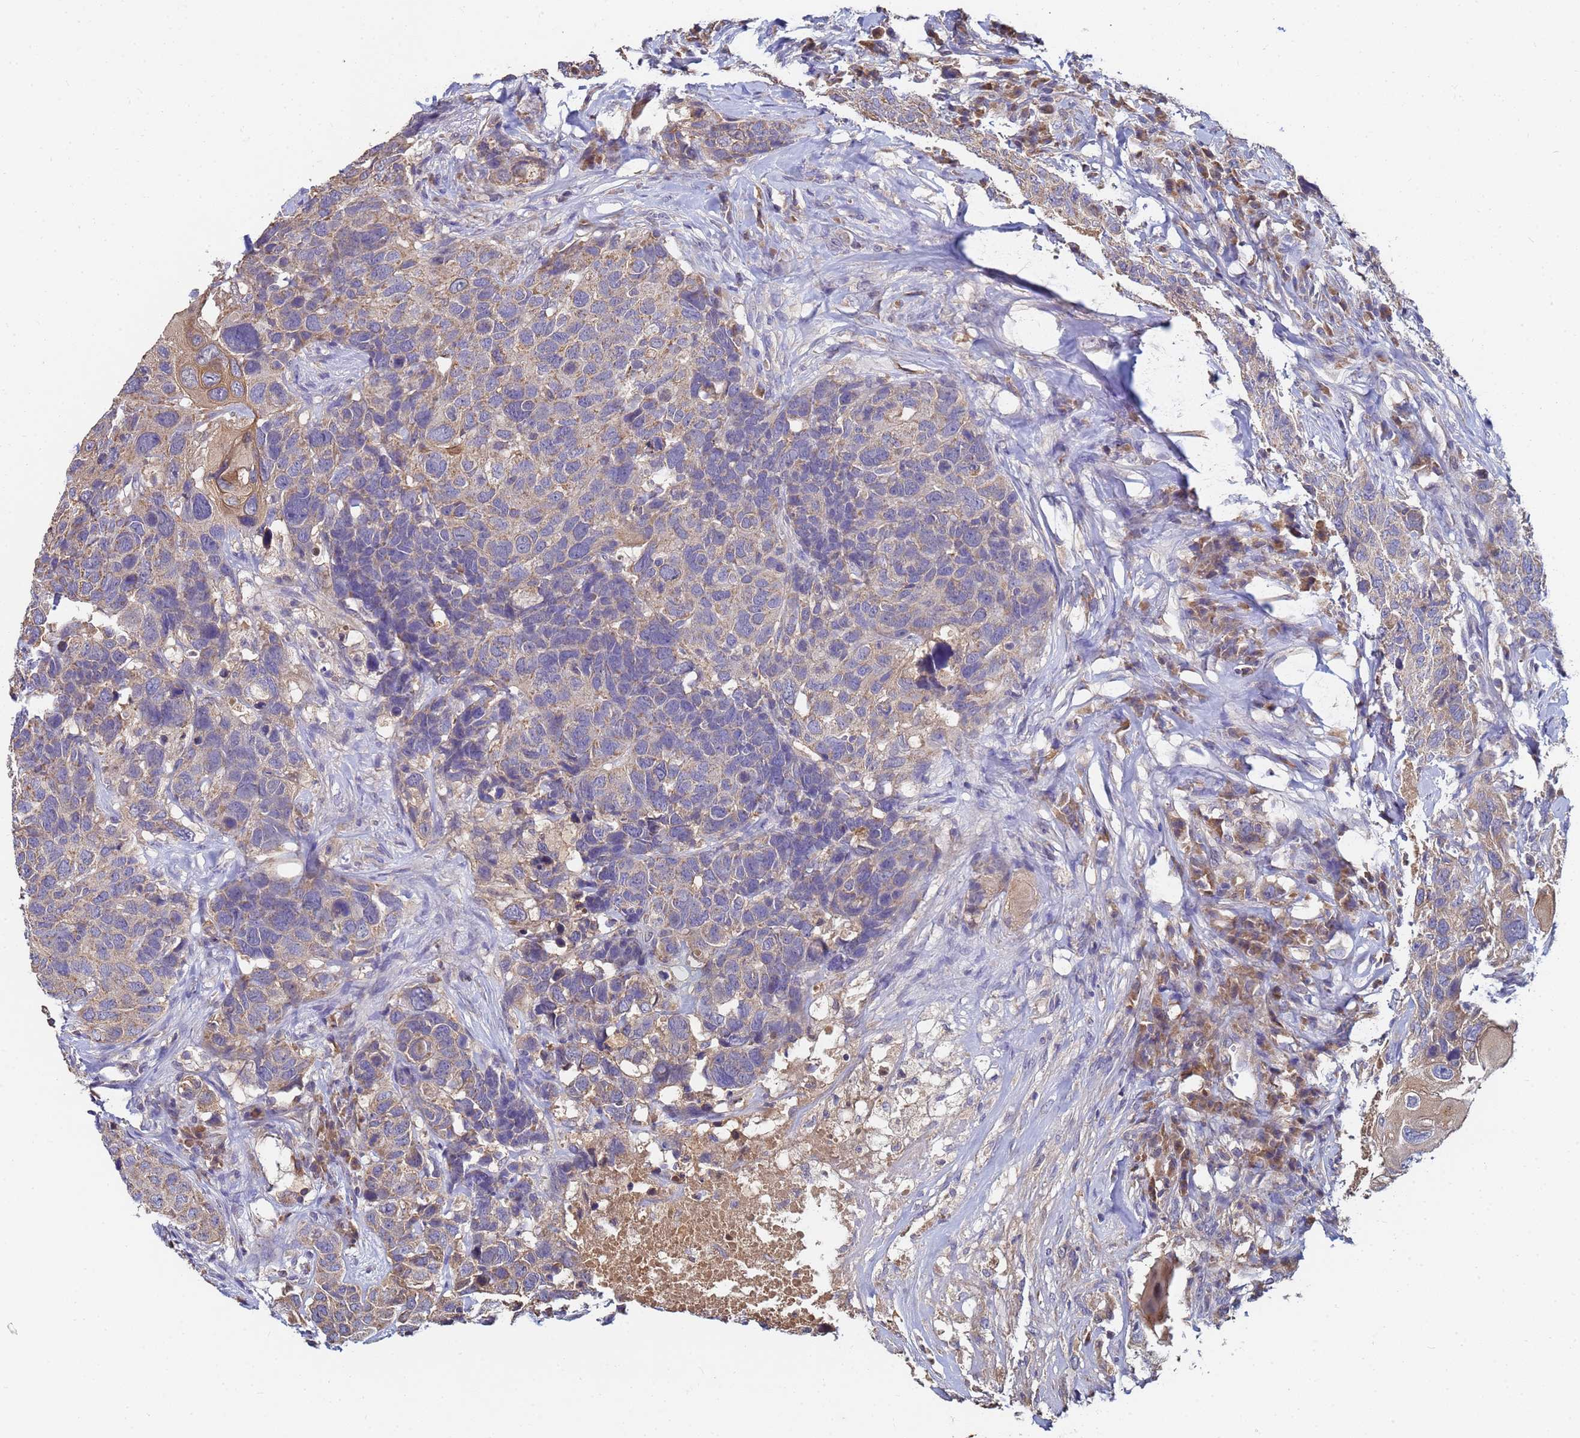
{"staining": {"intensity": "weak", "quantity": "25%-75%", "location": "cytoplasmic/membranous"}, "tissue": "head and neck cancer", "cell_type": "Tumor cells", "image_type": "cancer", "snomed": [{"axis": "morphology", "description": "Squamous cell carcinoma, NOS"}, {"axis": "topography", "description": "Head-Neck"}], "caption": "Immunohistochemistry (IHC) staining of head and neck cancer, which demonstrates low levels of weak cytoplasmic/membranous expression in about 25%-75% of tumor cells indicating weak cytoplasmic/membranous protein staining. The staining was performed using DAB (3,3'-diaminobenzidine) (brown) for protein detection and nuclei were counterstained in hematoxylin (blue).", "gene": "C5orf34", "patient": {"sex": "male", "age": 66}}